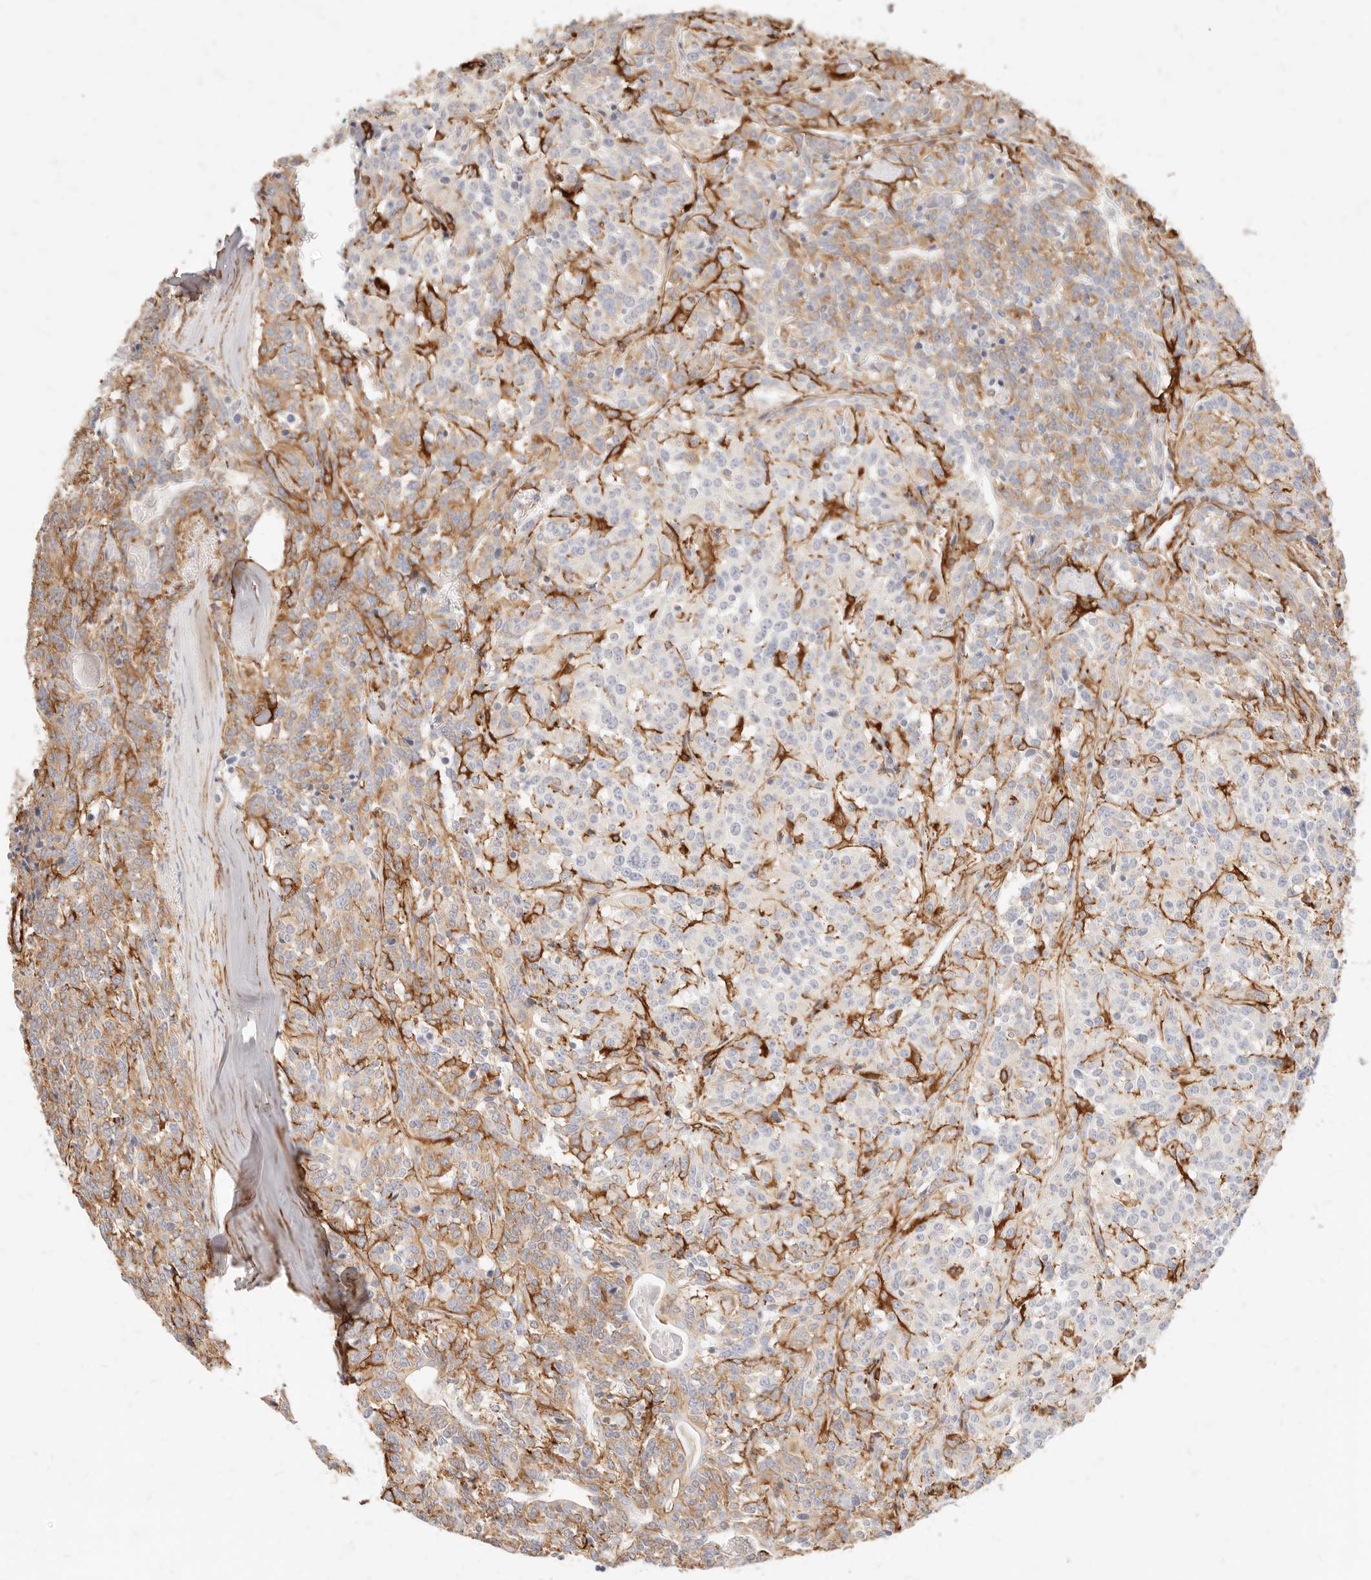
{"staining": {"intensity": "weak", "quantity": "25%-75%", "location": "cytoplasmic/membranous"}, "tissue": "carcinoid", "cell_type": "Tumor cells", "image_type": "cancer", "snomed": [{"axis": "morphology", "description": "Carcinoid, malignant, NOS"}, {"axis": "topography", "description": "Lung"}], "caption": "The immunohistochemical stain labels weak cytoplasmic/membranous expression in tumor cells of malignant carcinoid tissue.", "gene": "TMTC2", "patient": {"sex": "female", "age": 46}}